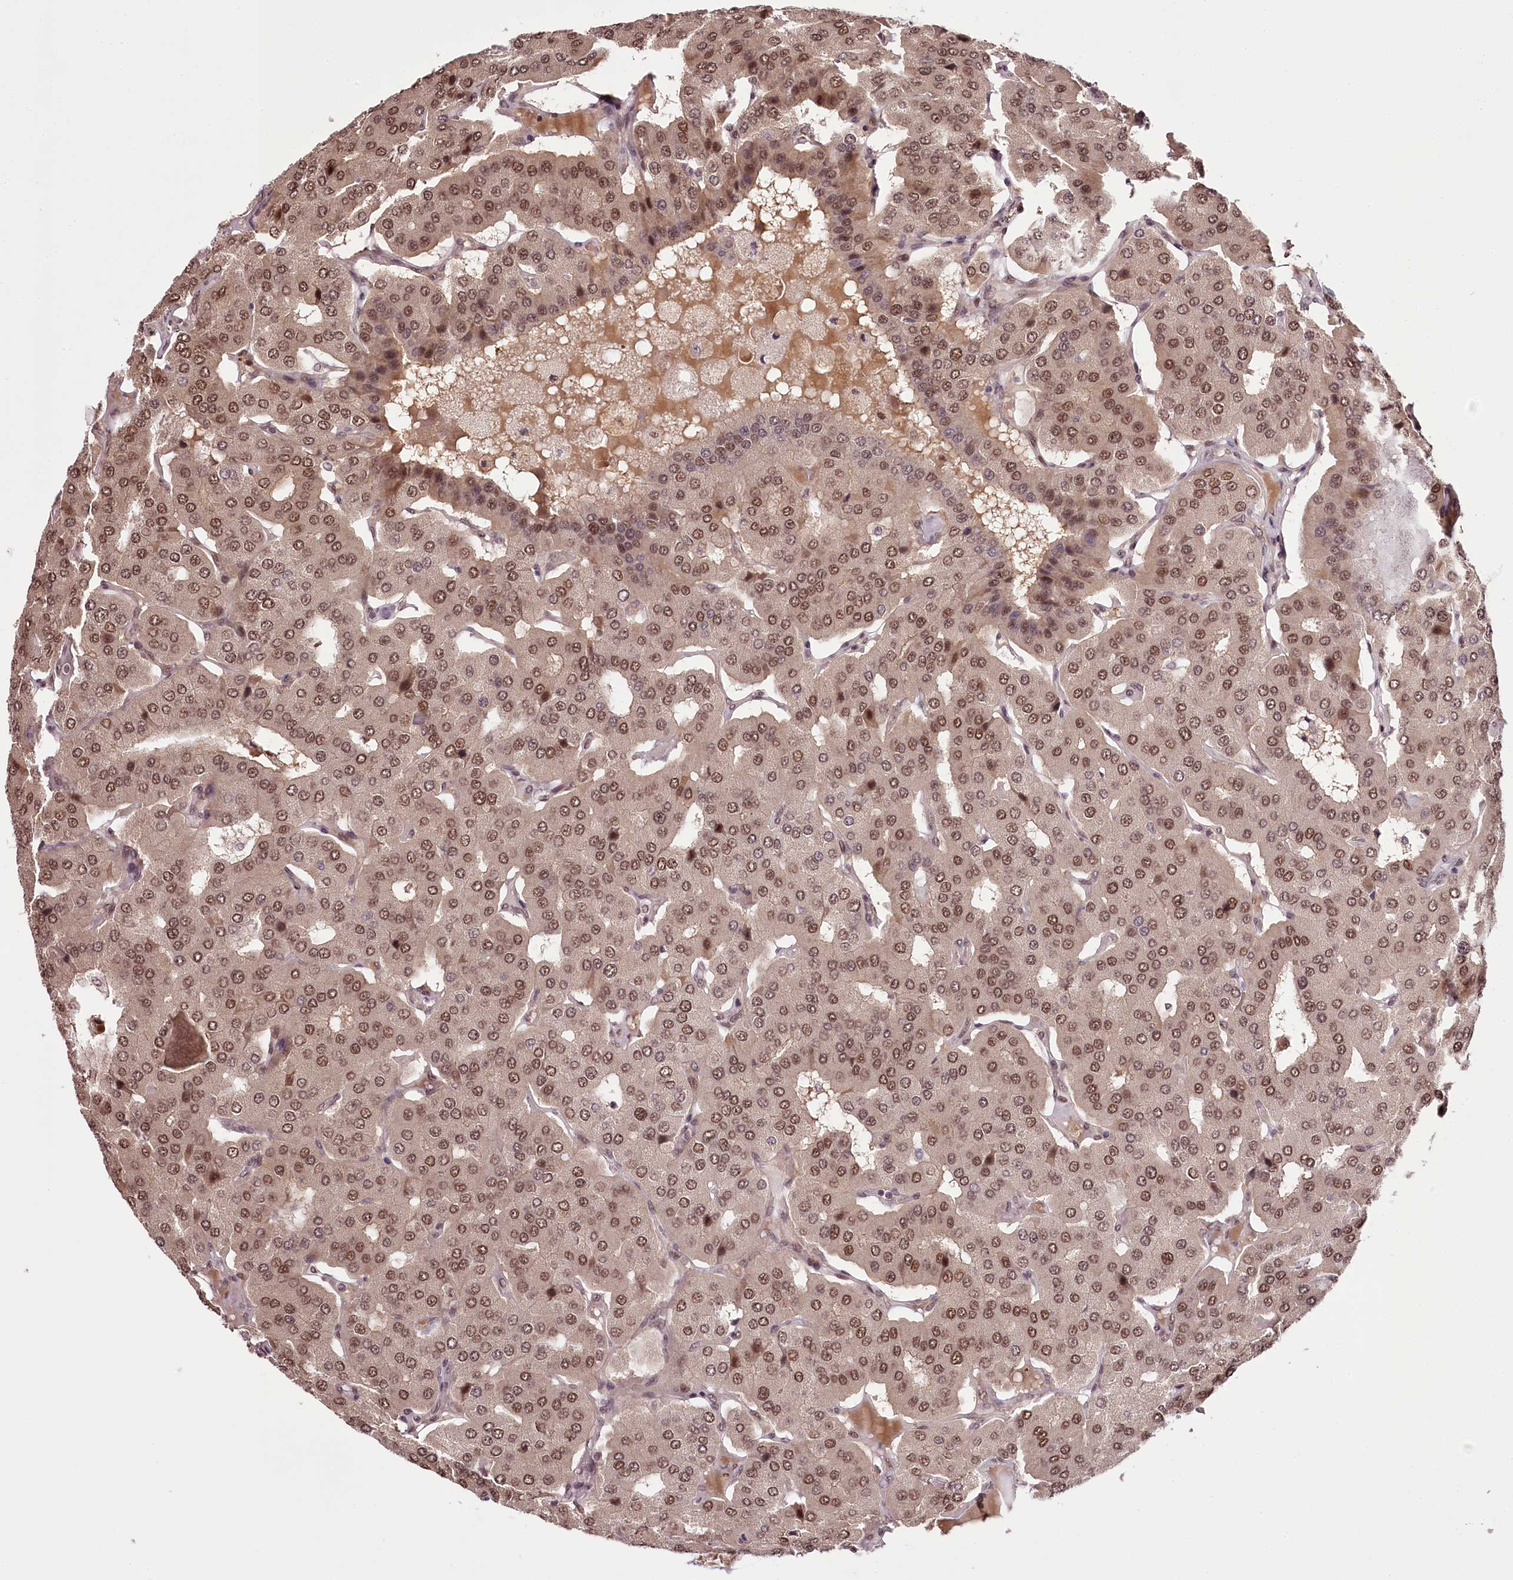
{"staining": {"intensity": "moderate", "quantity": ">75%", "location": "nuclear"}, "tissue": "parathyroid gland", "cell_type": "Glandular cells", "image_type": "normal", "snomed": [{"axis": "morphology", "description": "Normal tissue, NOS"}, {"axis": "morphology", "description": "Adenoma, NOS"}, {"axis": "topography", "description": "Parathyroid gland"}], "caption": "A histopathology image showing moderate nuclear expression in about >75% of glandular cells in unremarkable parathyroid gland, as visualized by brown immunohistochemical staining.", "gene": "TTC33", "patient": {"sex": "female", "age": 86}}